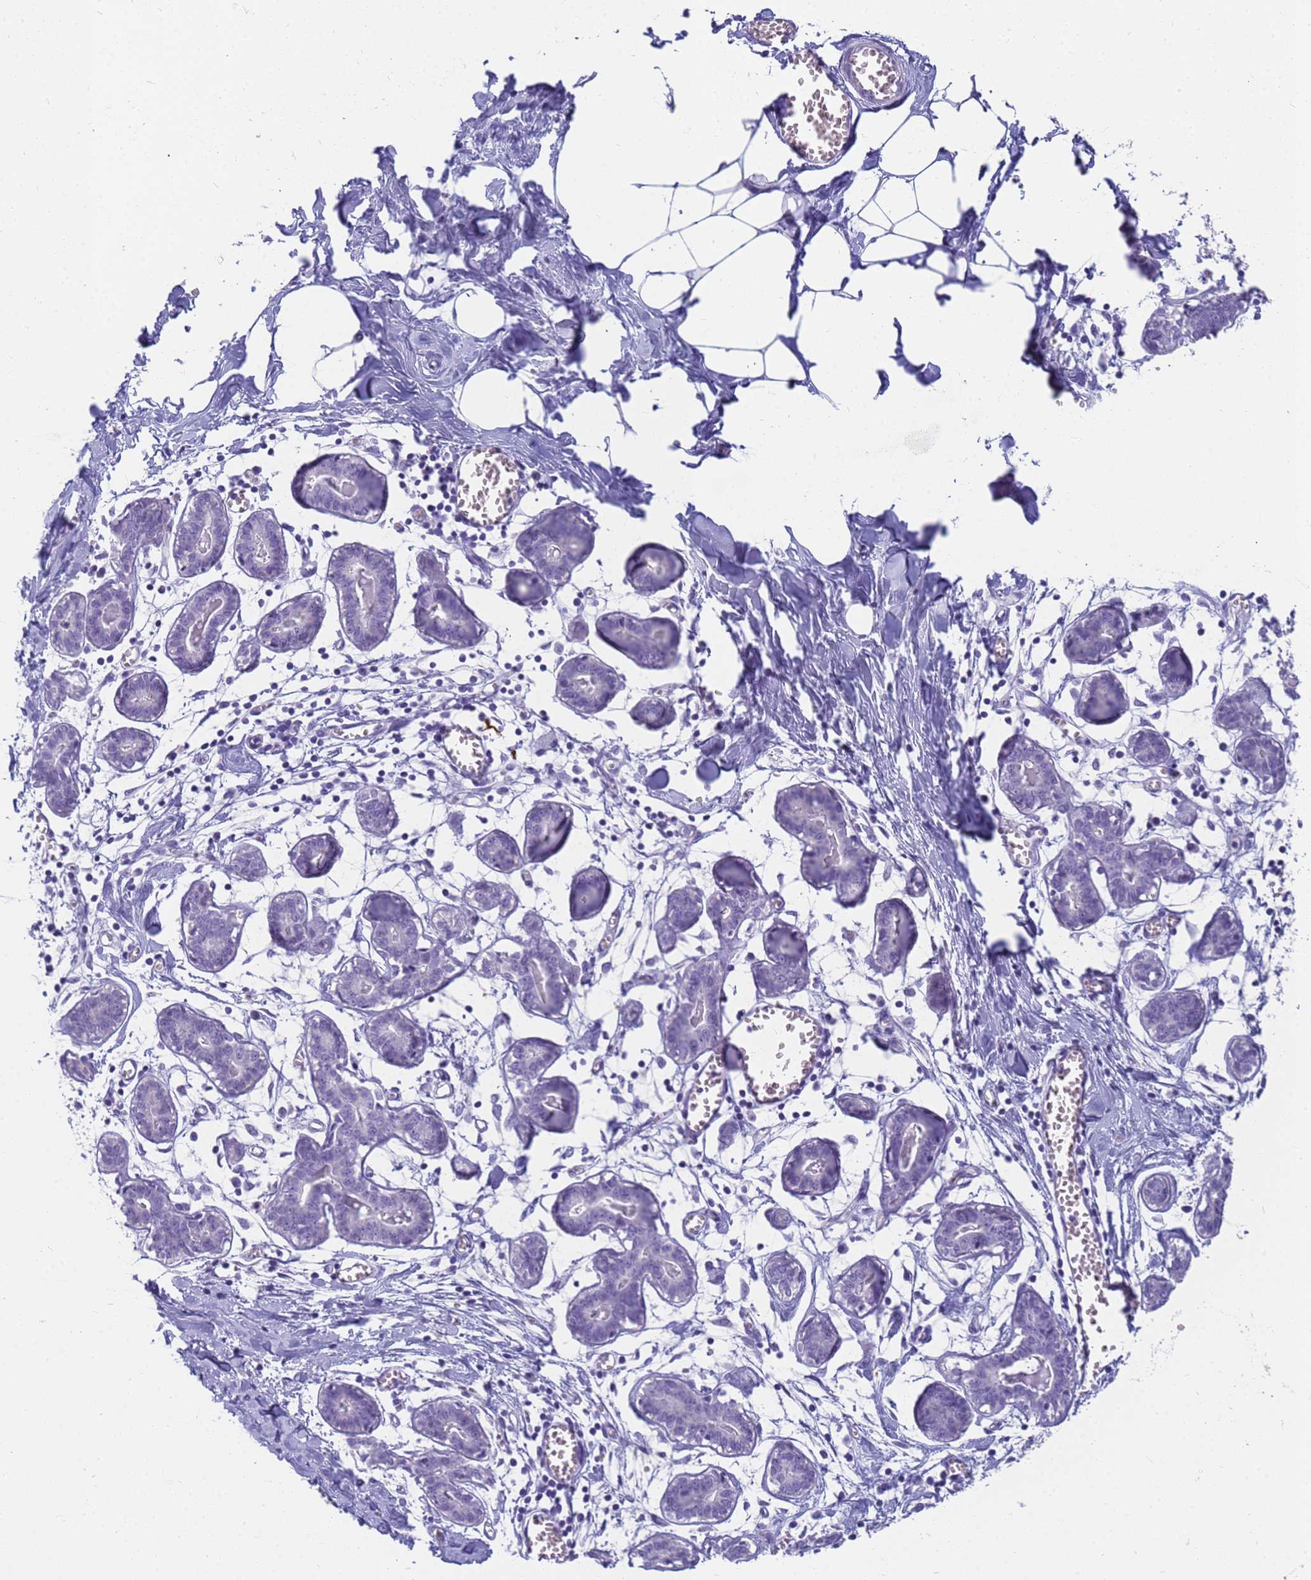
{"staining": {"intensity": "negative", "quantity": "none", "location": "none"}, "tissue": "breast", "cell_type": "Adipocytes", "image_type": "normal", "snomed": [{"axis": "morphology", "description": "Normal tissue, NOS"}, {"axis": "topography", "description": "Breast"}], "caption": "The photomicrograph reveals no significant staining in adipocytes of breast.", "gene": "RNASE2", "patient": {"sex": "female", "age": 27}}